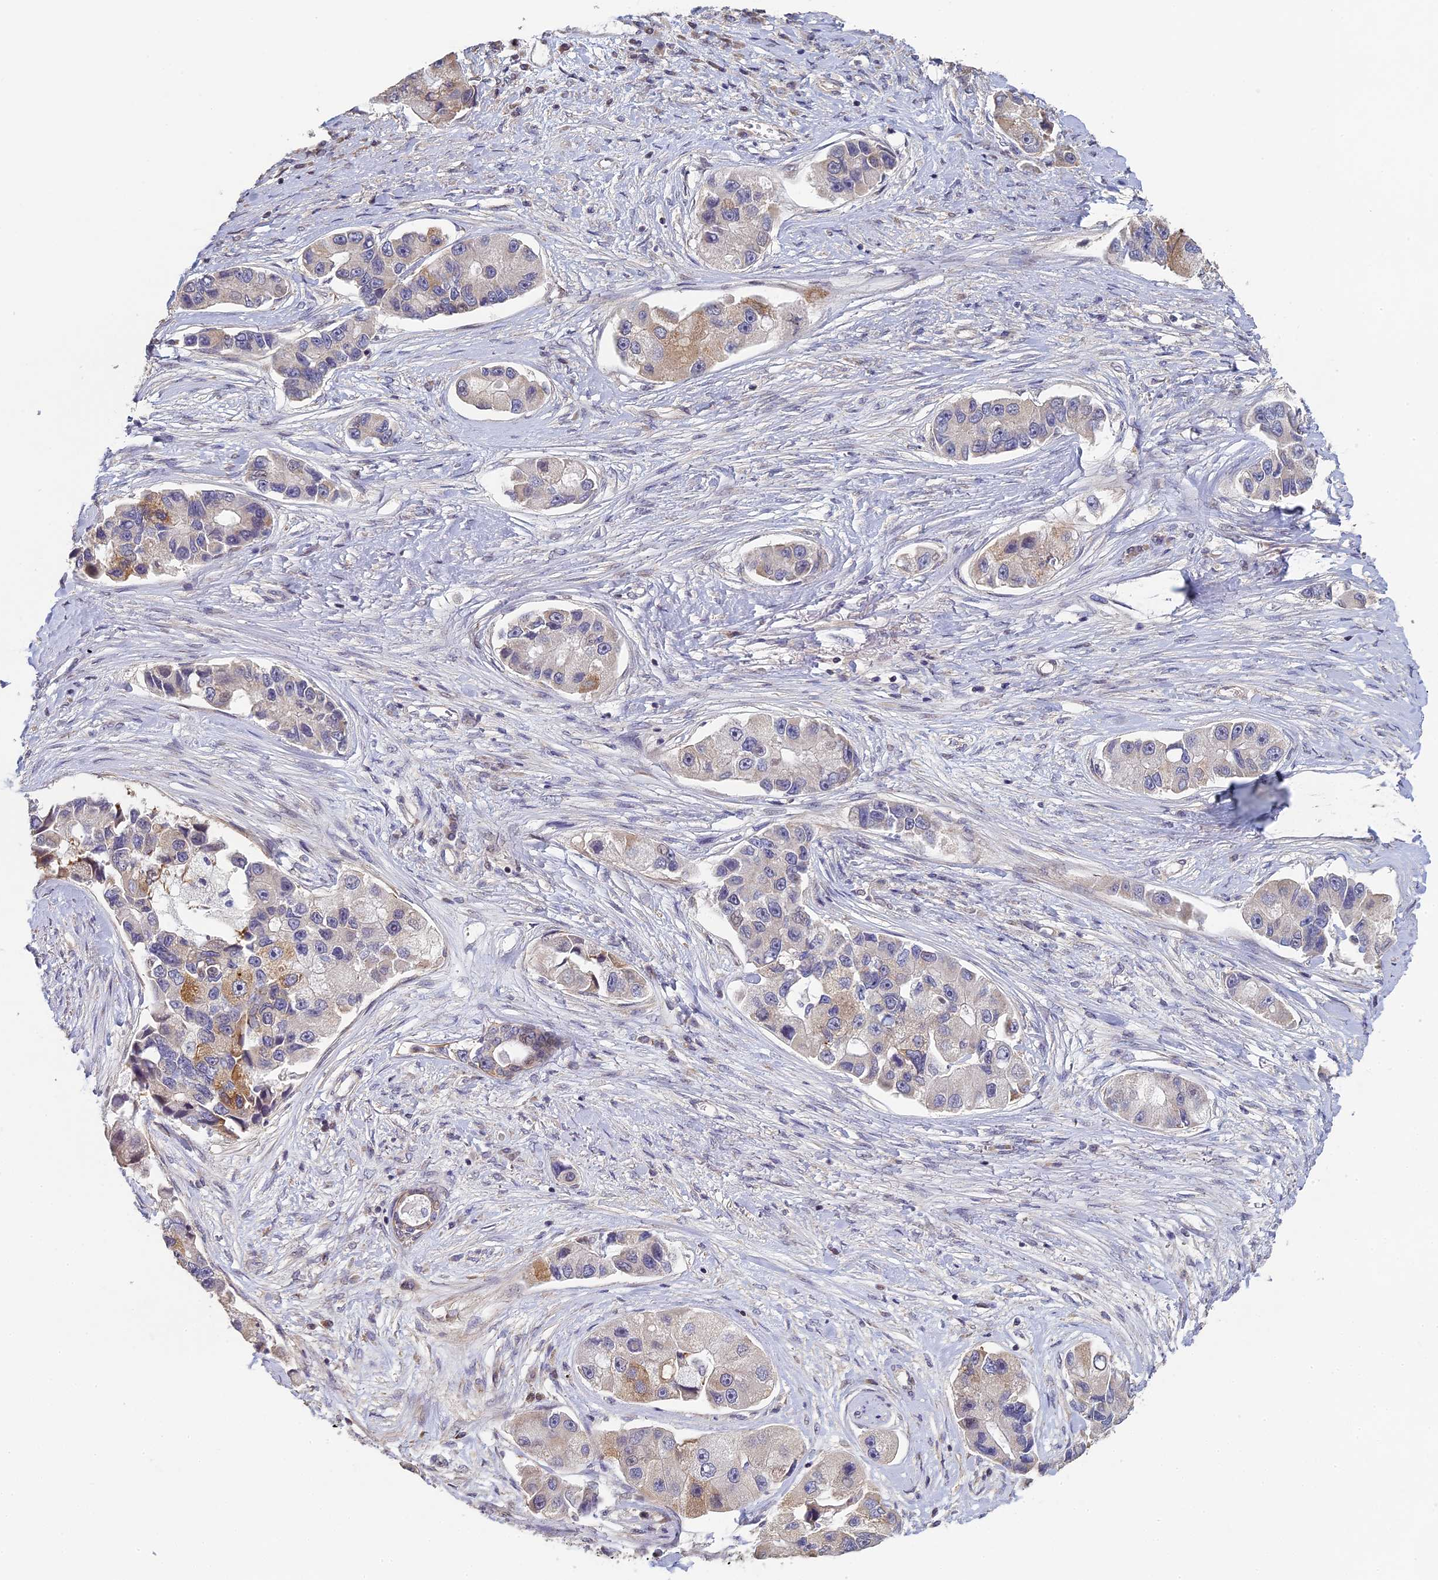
{"staining": {"intensity": "moderate", "quantity": "<25%", "location": "cytoplasmic/membranous"}, "tissue": "lung cancer", "cell_type": "Tumor cells", "image_type": "cancer", "snomed": [{"axis": "morphology", "description": "Adenocarcinoma, NOS"}, {"axis": "topography", "description": "Lung"}], "caption": "Lung cancer (adenocarcinoma) stained with DAB (3,3'-diaminobenzidine) immunohistochemistry (IHC) exhibits low levels of moderate cytoplasmic/membranous staining in approximately <25% of tumor cells.", "gene": "DIXDC1", "patient": {"sex": "female", "age": 54}}